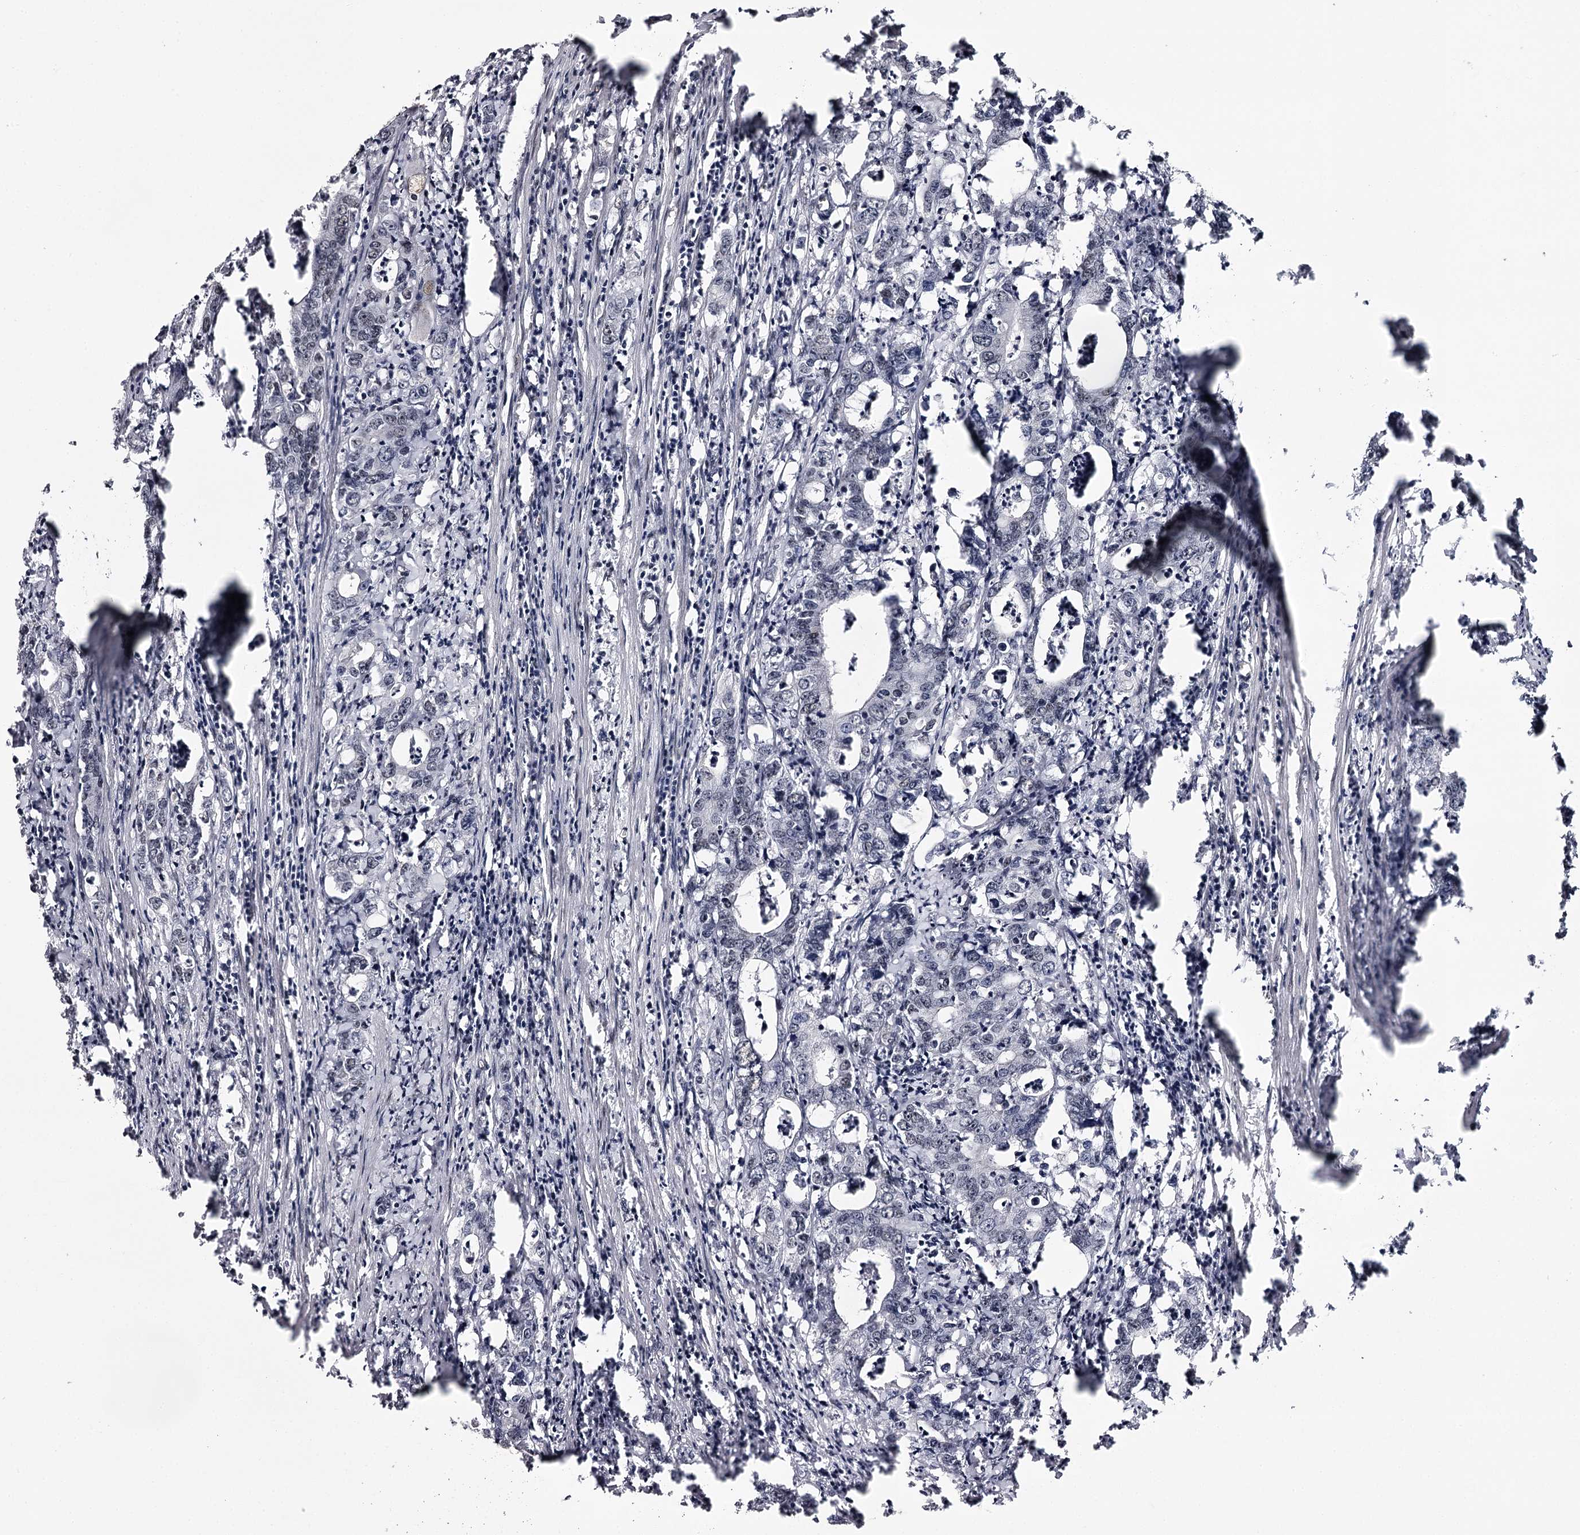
{"staining": {"intensity": "negative", "quantity": "none", "location": "none"}, "tissue": "colorectal cancer", "cell_type": "Tumor cells", "image_type": "cancer", "snomed": [{"axis": "morphology", "description": "Adenocarcinoma, NOS"}, {"axis": "topography", "description": "Colon"}], "caption": "Adenocarcinoma (colorectal) was stained to show a protein in brown. There is no significant positivity in tumor cells.", "gene": "TTC33", "patient": {"sex": "female", "age": 75}}